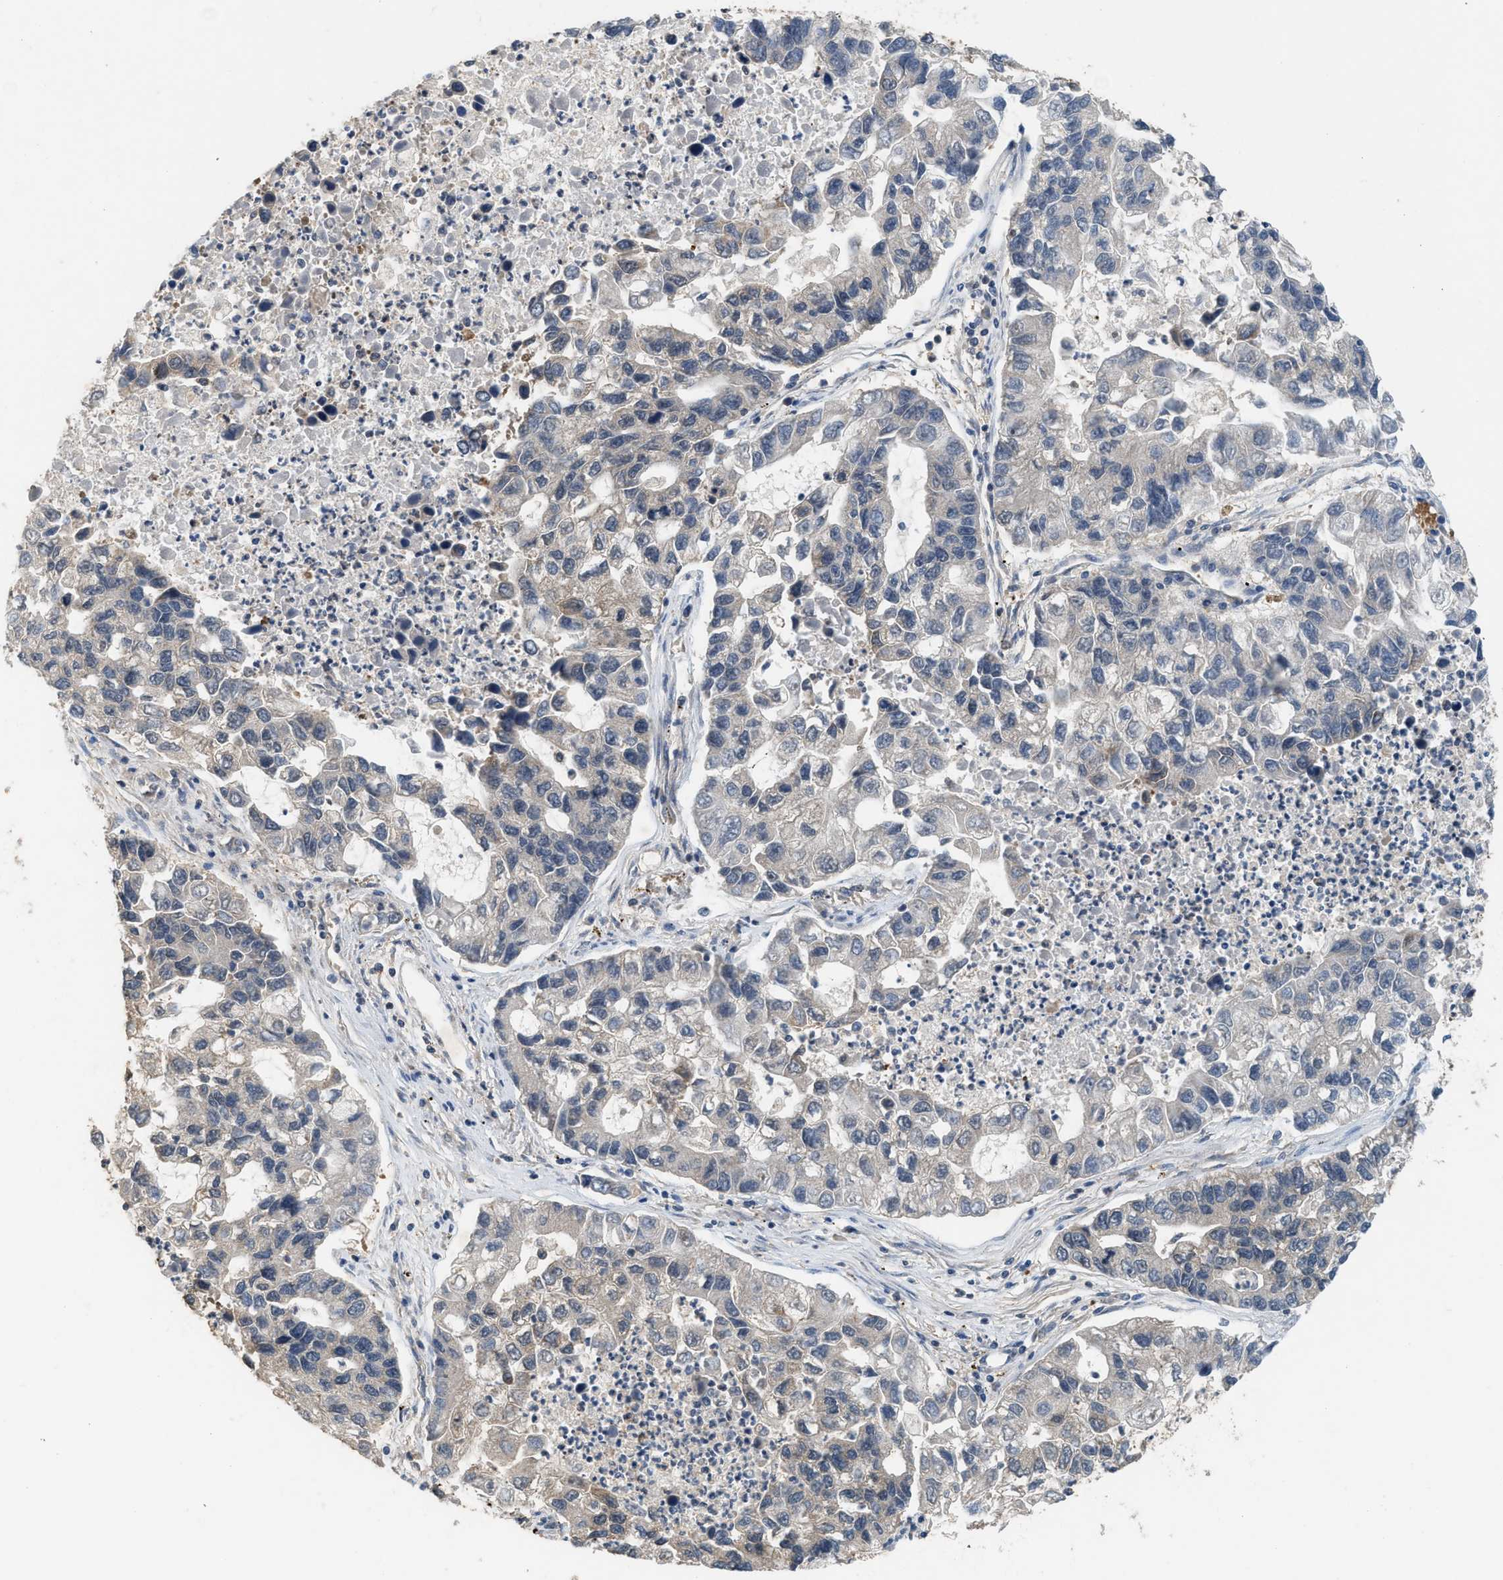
{"staining": {"intensity": "weak", "quantity": "<25%", "location": "cytoplasmic/membranous"}, "tissue": "lung cancer", "cell_type": "Tumor cells", "image_type": "cancer", "snomed": [{"axis": "morphology", "description": "Adenocarcinoma, NOS"}, {"axis": "topography", "description": "Lung"}], "caption": "Immunohistochemical staining of lung cancer (adenocarcinoma) exhibits no significant positivity in tumor cells. Brightfield microscopy of IHC stained with DAB (brown) and hematoxylin (blue), captured at high magnification.", "gene": "OXSR1", "patient": {"sex": "female", "age": 51}}